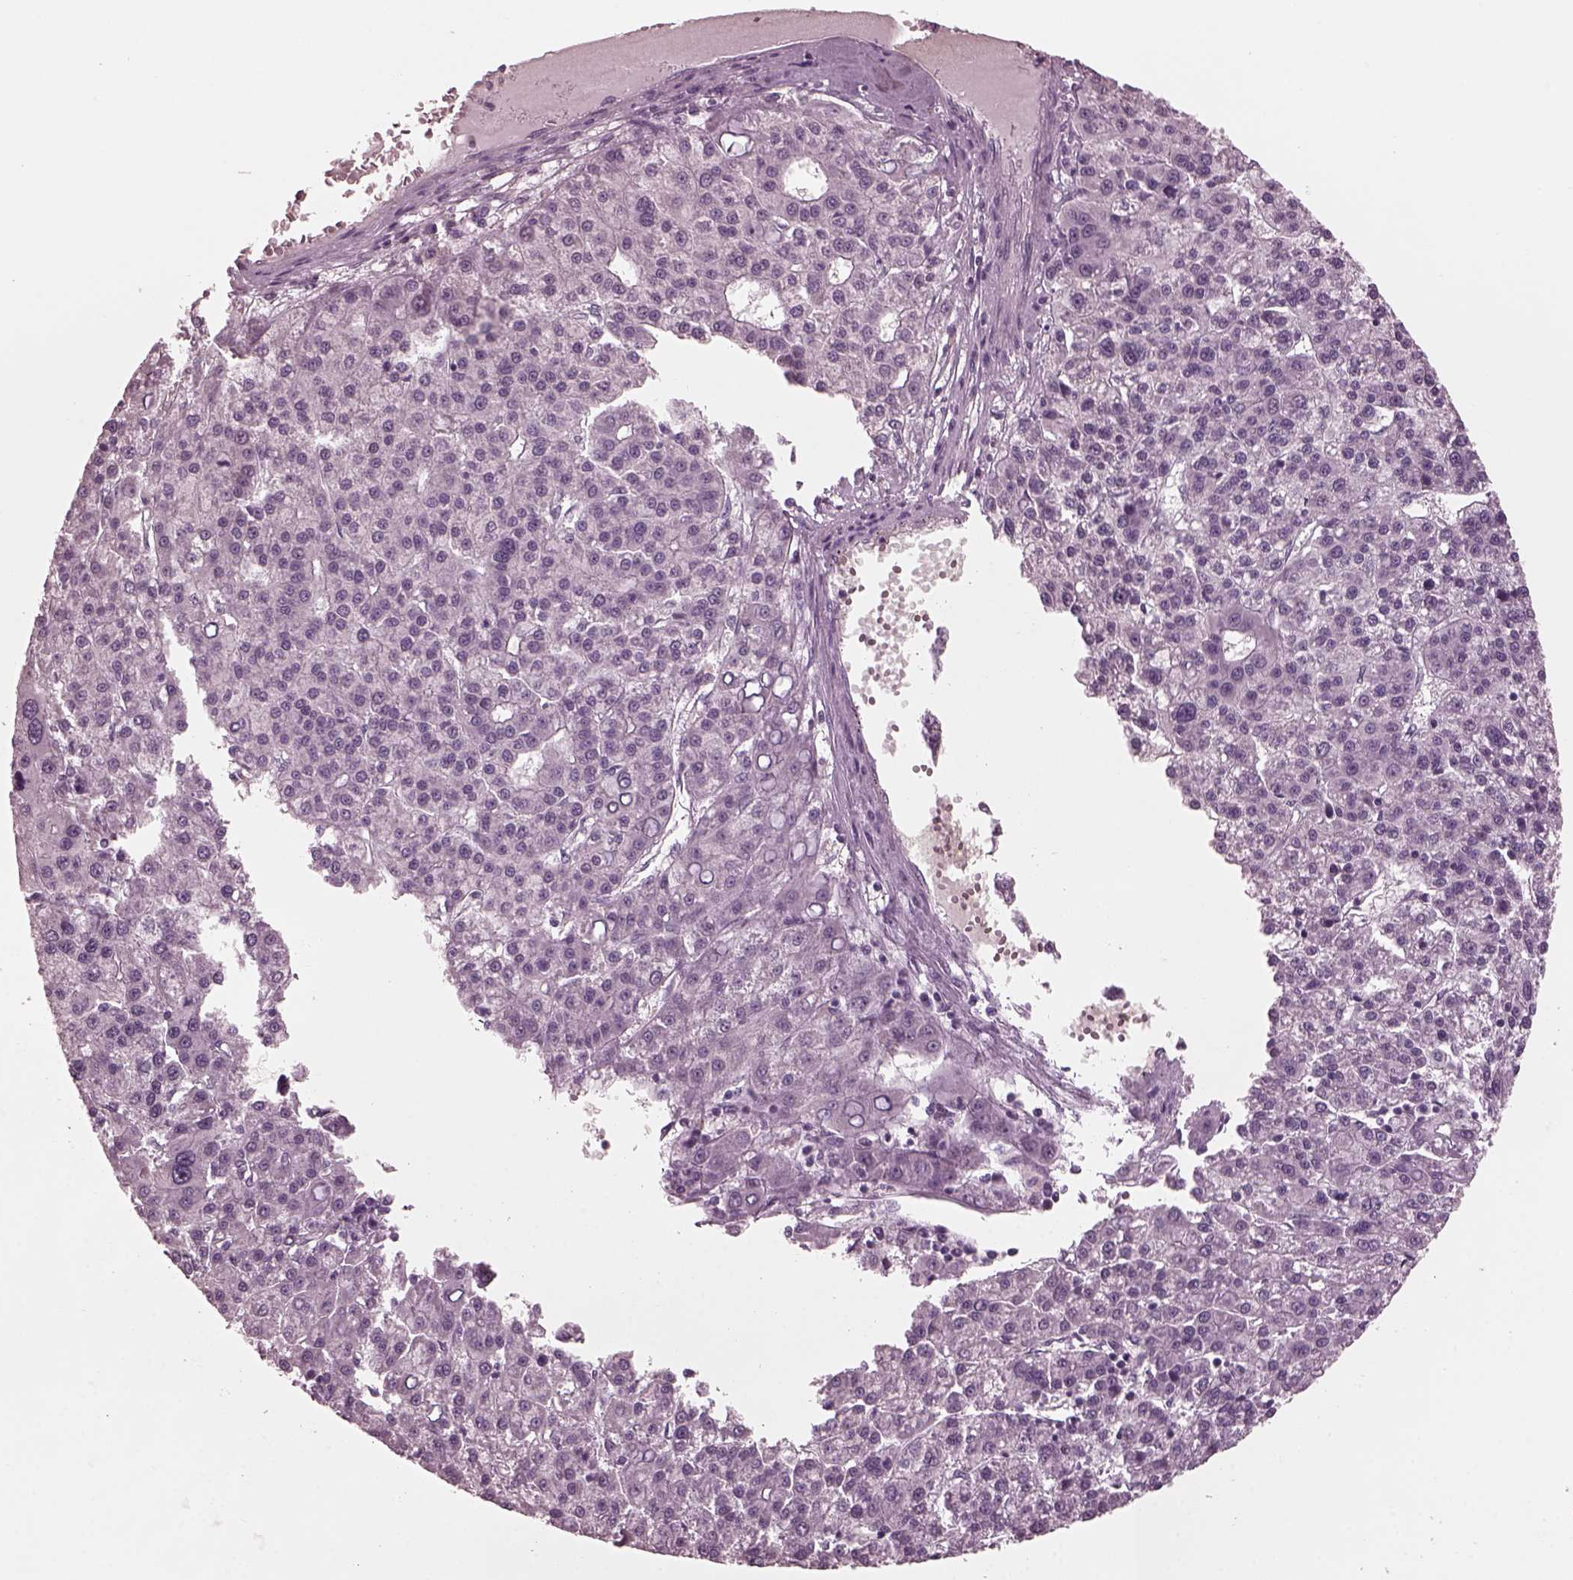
{"staining": {"intensity": "negative", "quantity": "none", "location": "none"}, "tissue": "liver cancer", "cell_type": "Tumor cells", "image_type": "cancer", "snomed": [{"axis": "morphology", "description": "Carcinoma, Hepatocellular, NOS"}, {"axis": "topography", "description": "Liver"}], "caption": "Liver cancer (hepatocellular carcinoma) was stained to show a protein in brown. There is no significant staining in tumor cells. (DAB immunohistochemistry (IHC) with hematoxylin counter stain).", "gene": "CGA", "patient": {"sex": "female", "age": 58}}